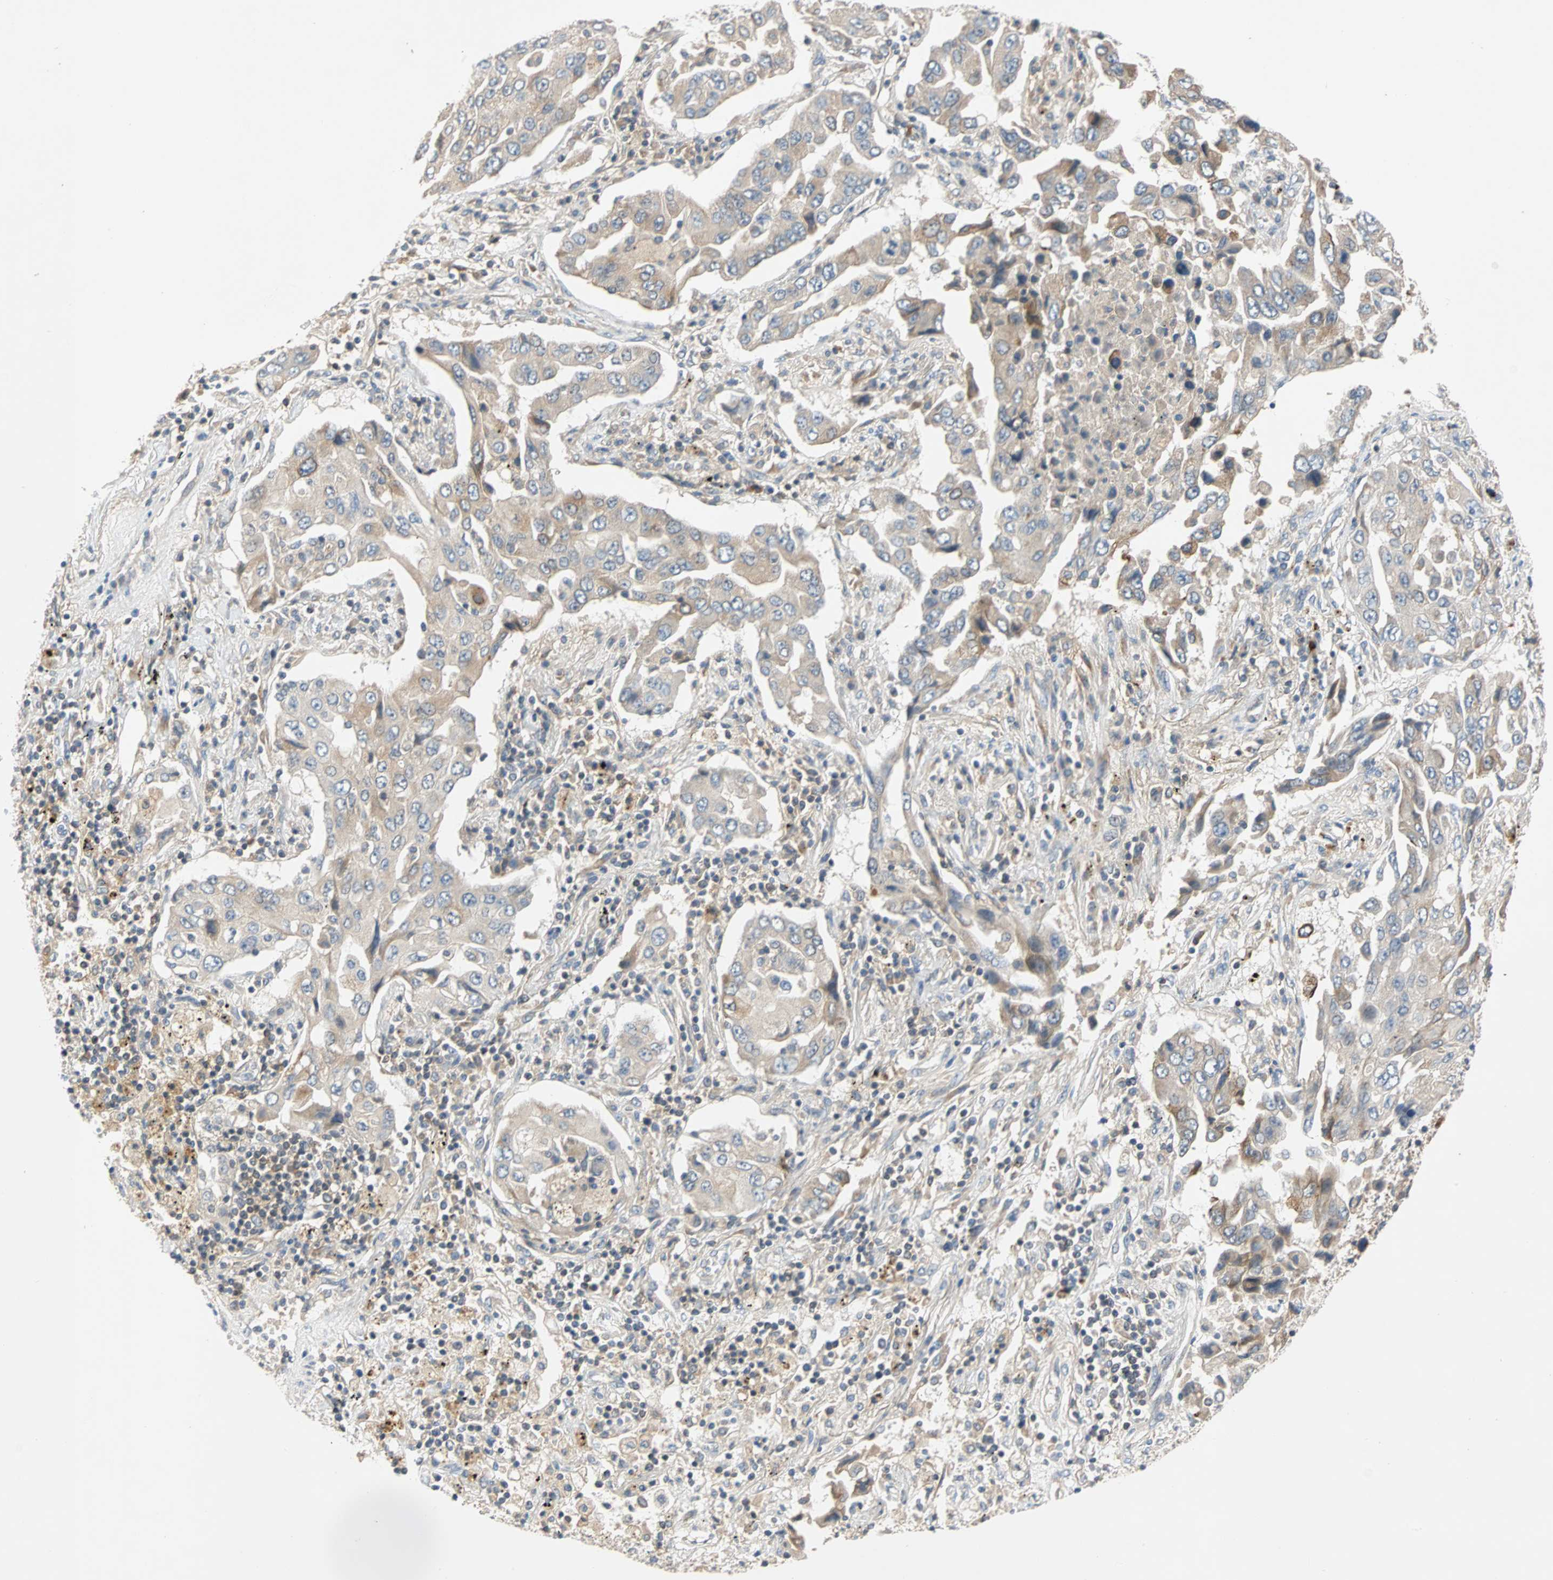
{"staining": {"intensity": "weak", "quantity": "<25%", "location": "cytoplasmic/membranous"}, "tissue": "lung cancer", "cell_type": "Tumor cells", "image_type": "cancer", "snomed": [{"axis": "morphology", "description": "Adenocarcinoma, NOS"}, {"axis": "topography", "description": "Lung"}], "caption": "High power microscopy histopathology image of an IHC photomicrograph of lung cancer (adenocarcinoma), revealing no significant positivity in tumor cells.", "gene": "MAP4K1", "patient": {"sex": "female", "age": 65}}